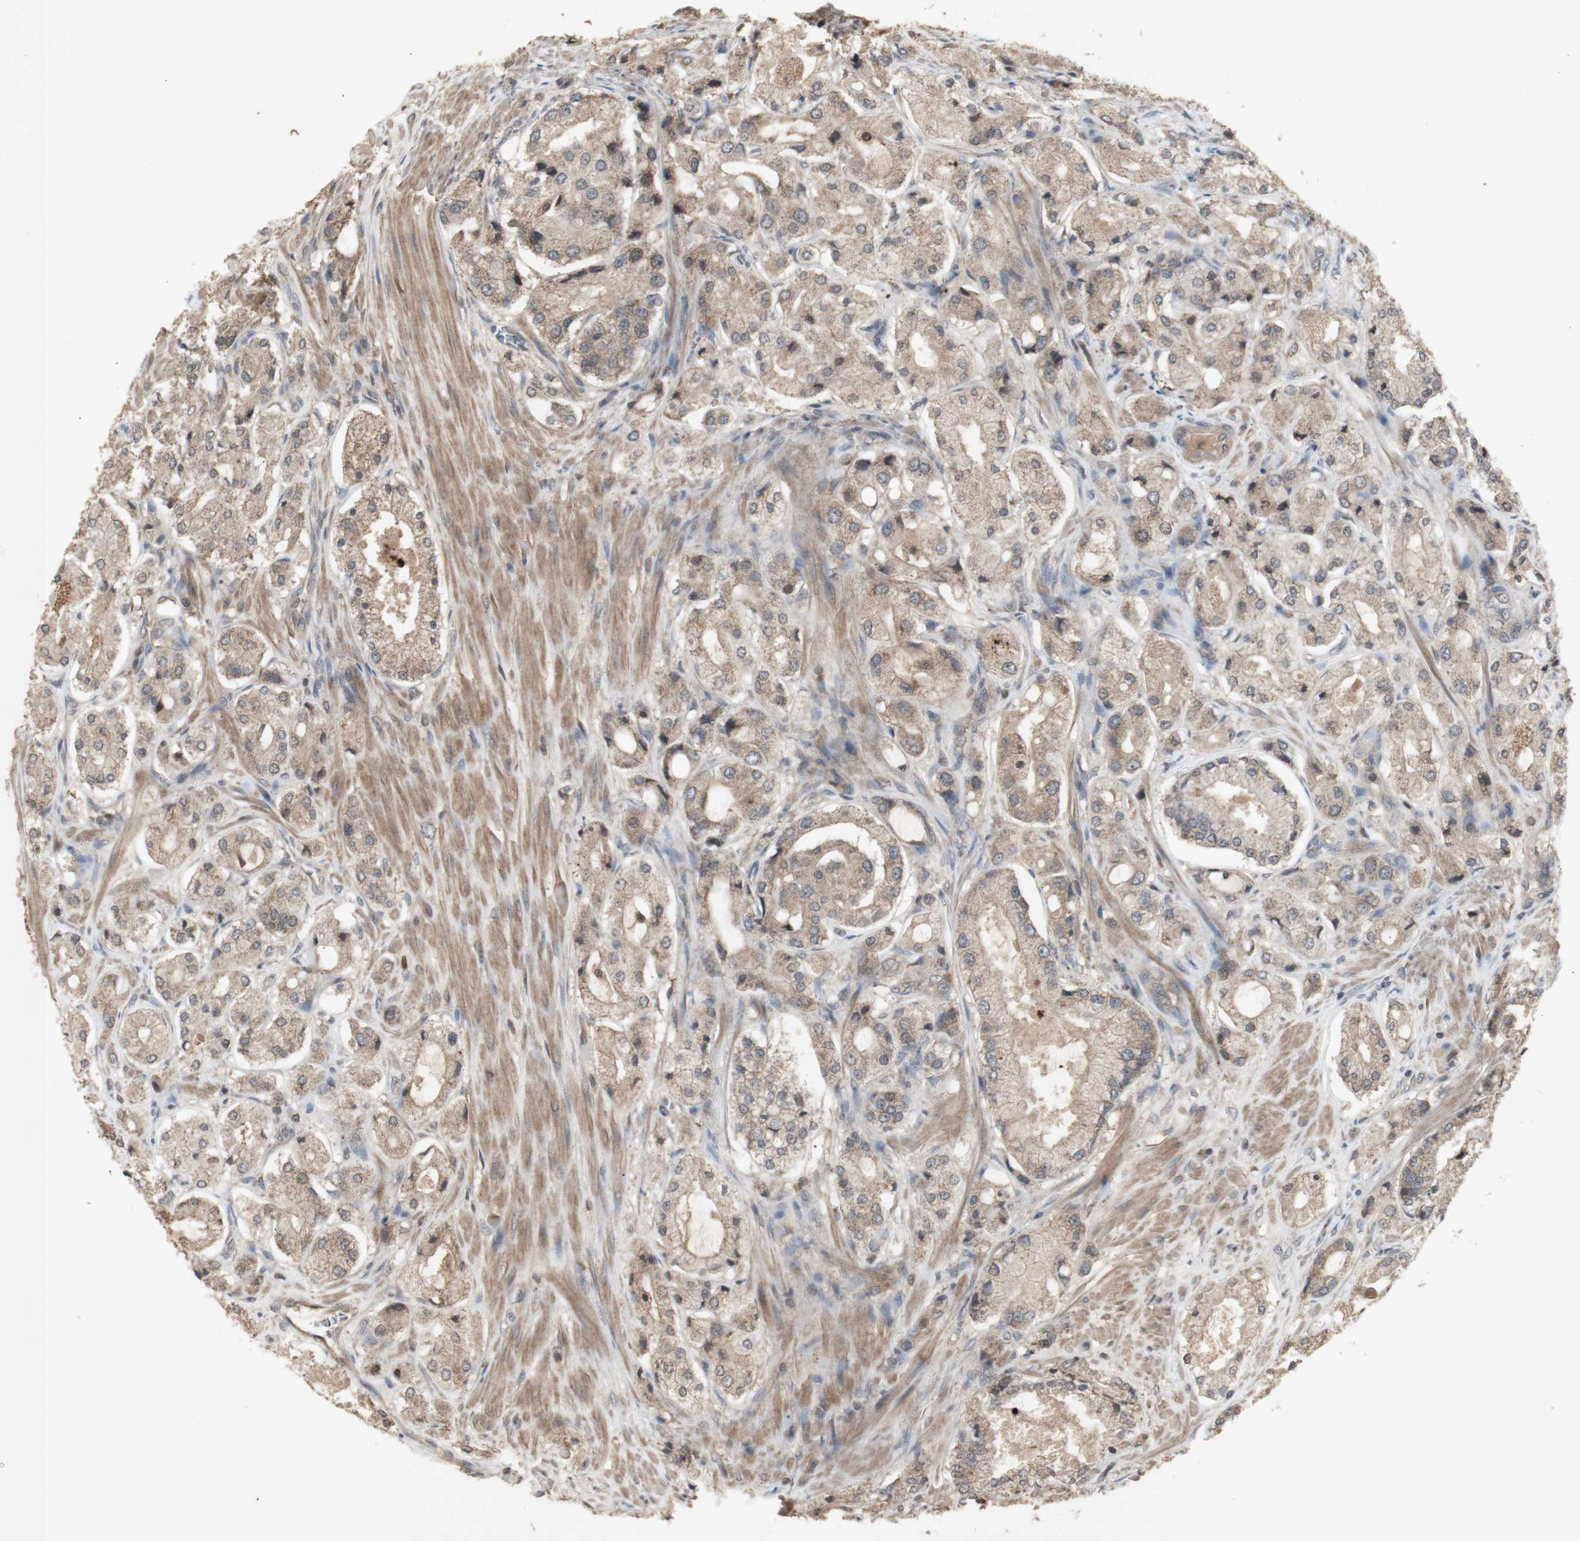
{"staining": {"intensity": "moderate", "quantity": ">75%", "location": "cytoplasmic/membranous"}, "tissue": "prostate cancer", "cell_type": "Tumor cells", "image_type": "cancer", "snomed": [{"axis": "morphology", "description": "Adenocarcinoma, High grade"}, {"axis": "topography", "description": "Prostate"}], "caption": "Moderate cytoplasmic/membranous staining for a protein is identified in approximately >75% of tumor cells of adenocarcinoma (high-grade) (prostate) using immunohistochemistry.", "gene": "INS", "patient": {"sex": "male", "age": 65}}